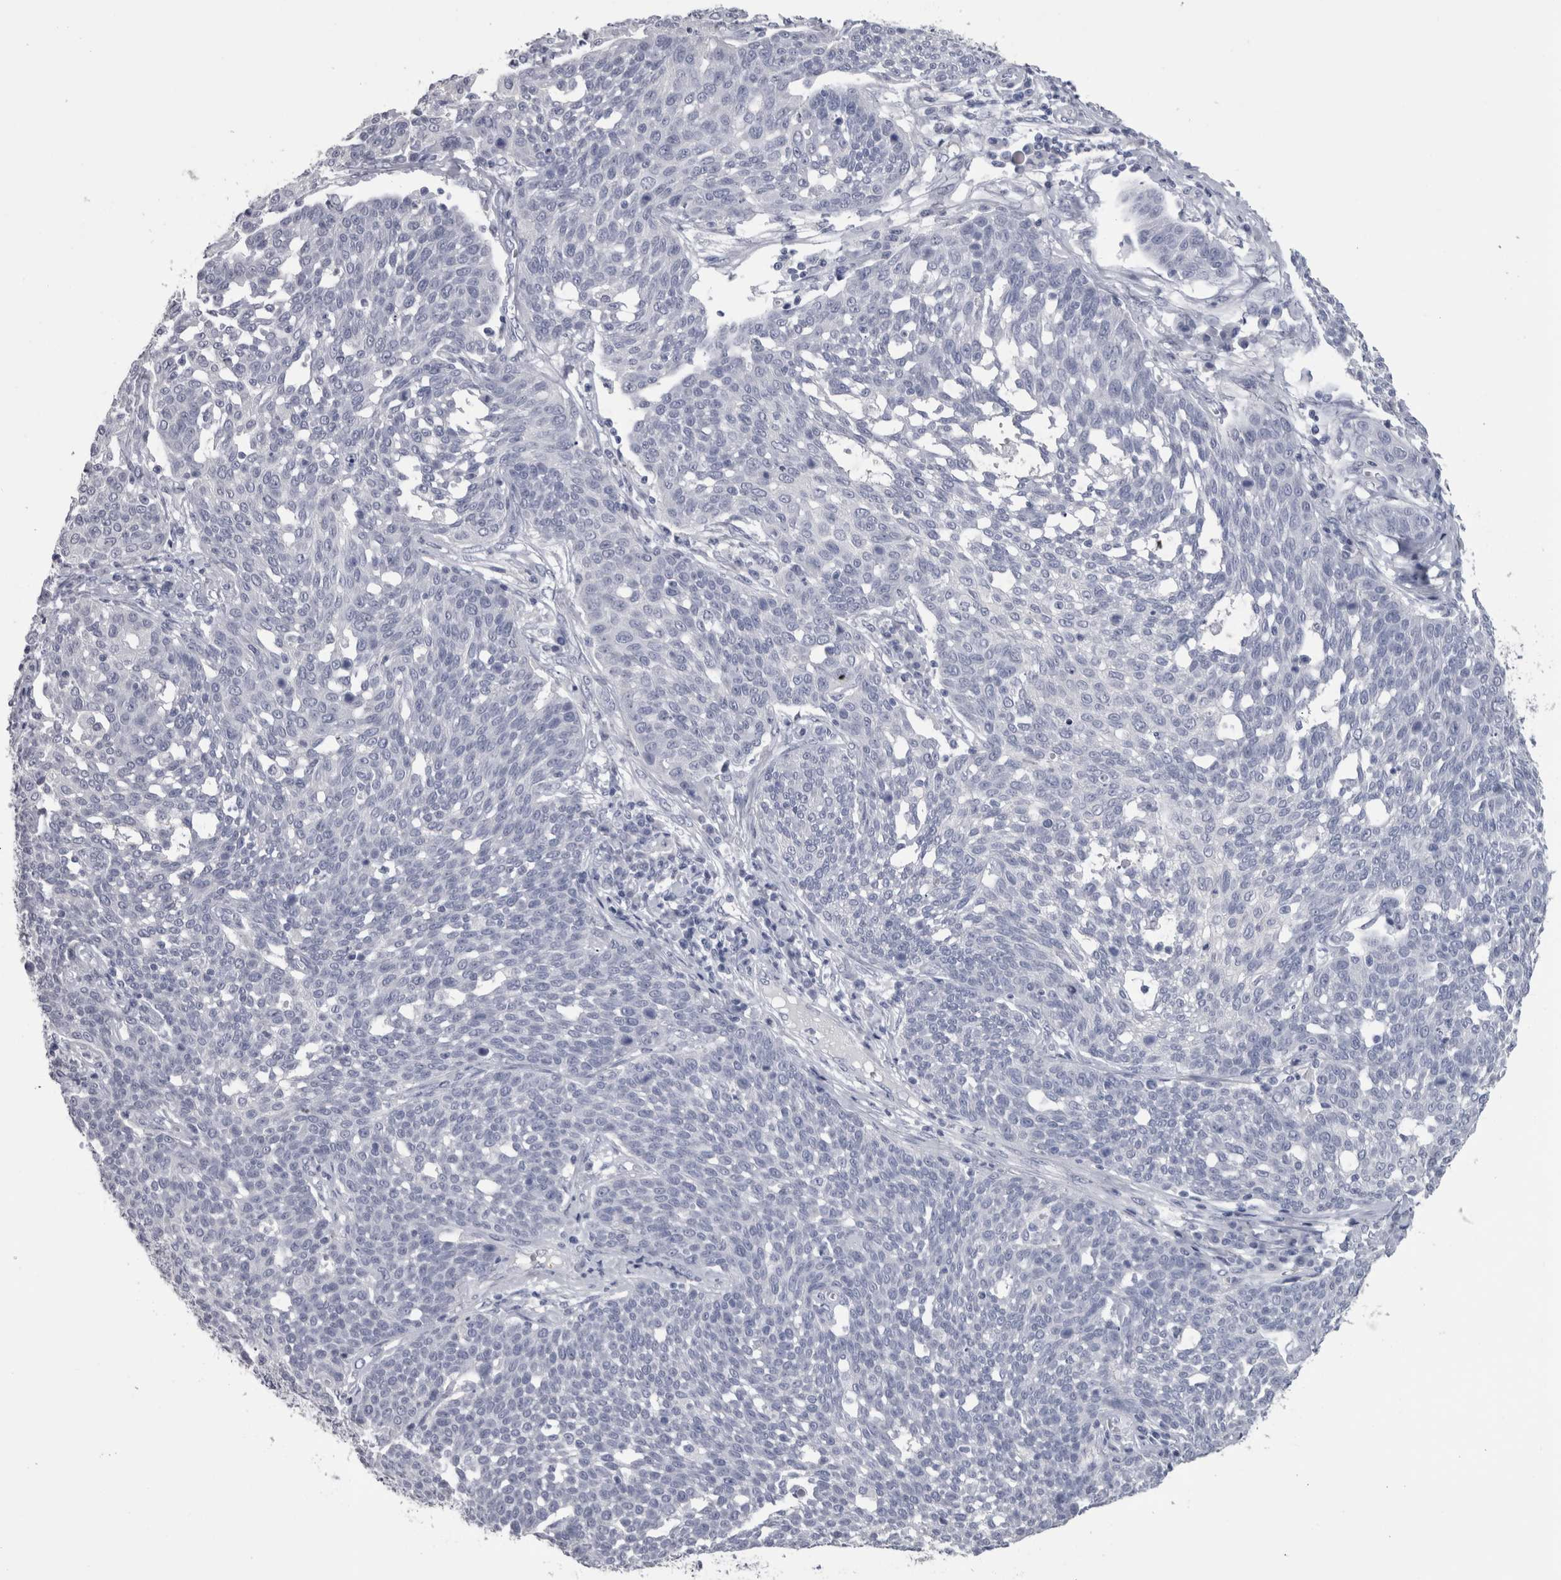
{"staining": {"intensity": "negative", "quantity": "none", "location": "none"}, "tissue": "cervical cancer", "cell_type": "Tumor cells", "image_type": "cancer", "snomed": [{"axis": "morphology", "description": "Squamous cell carcinoma, NOS"}, {"axis": "topography", "description": "Cervix"}], "caption": "Immunohistochemical staining of squamous cell carcinoma (cervical) demonstrates no significant positivity in tumor cells.", "gene": "PTH", "patient": {"sex": "female", "age": 34}}